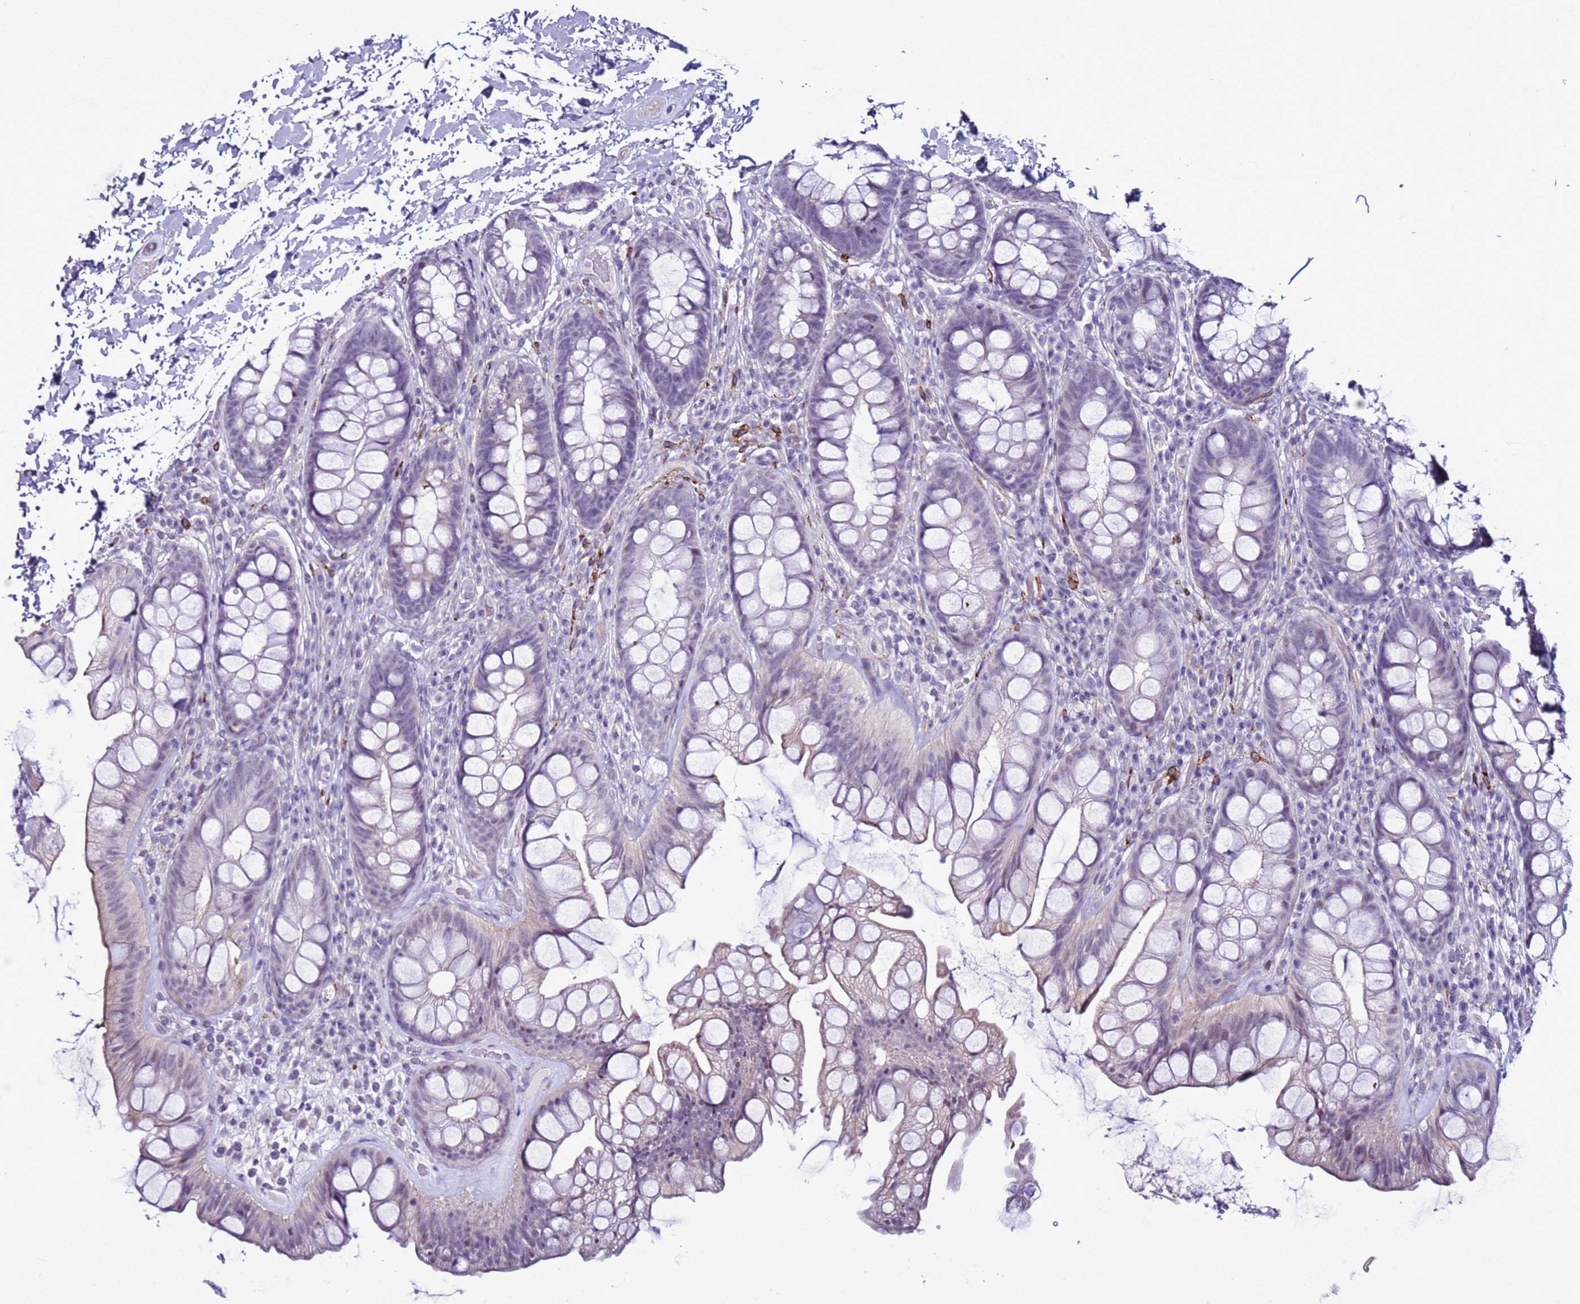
{"staining": {"intensity": "negative", "quantity": "none", "location": "none"}, "tissue": "rectum", "cell_type": "Glandular cells", "image_type": "normal", "snomed": [{"axis": "morphology", "description": "Normal tissue, NOS"}, {"axis": "topography", "description": "Rectum"}], "caption": "IHC micrograph of benign rectum: human rectum stained with DAB (3,3'-diaminobenzidine) displays no significant protein expression in glandular cells. Brightfield microscopy of immunohistochemistry stained with DAB (3,3'-diaminobenzidine) (brown) and hematoxylin (blue), captured at high magnification.", "gene": "LRRC10B", "patient": {"sex": "male", "age": 74}}